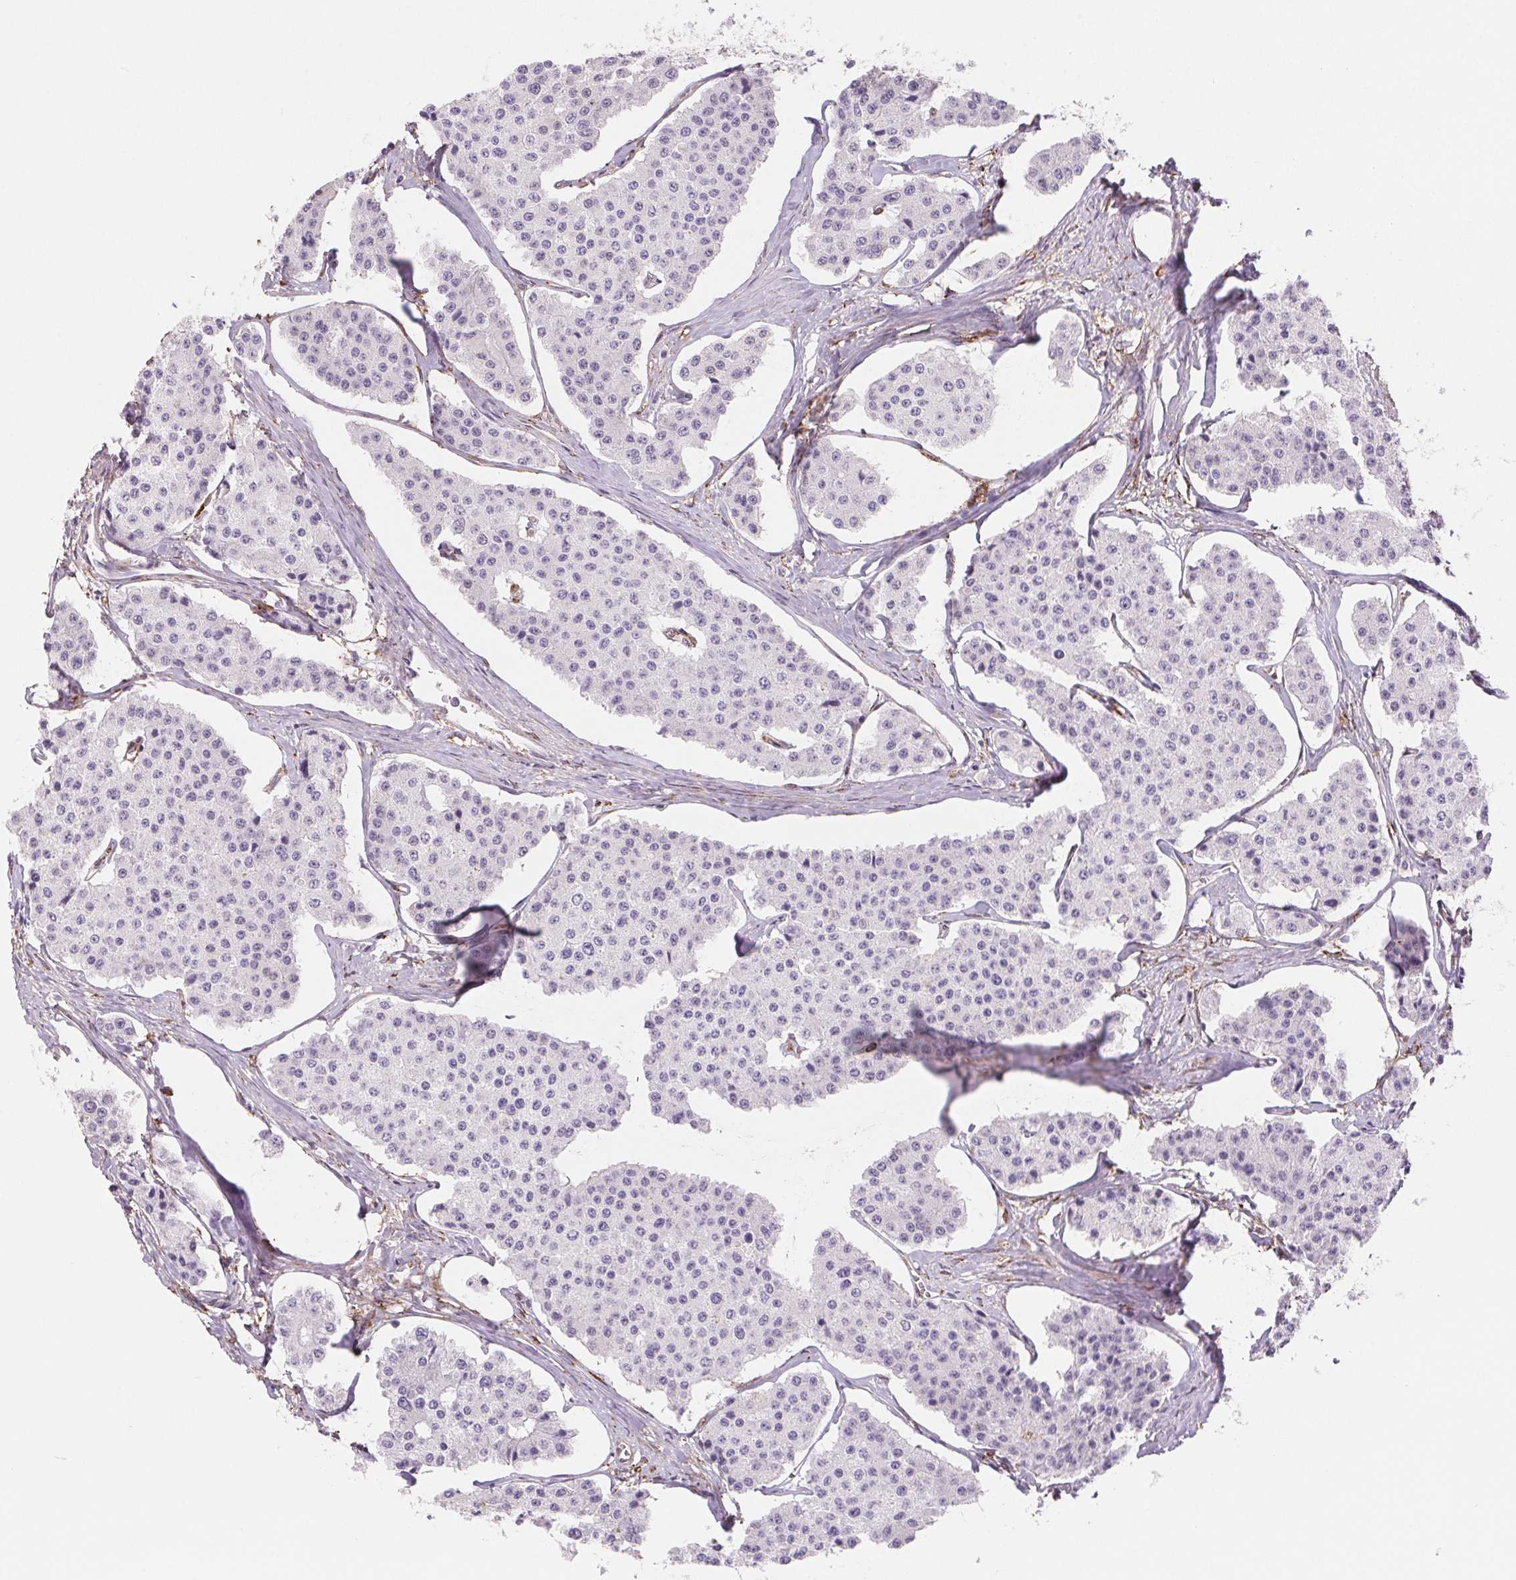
{"staining": {"intensity": "negative", "quantity": "none", "location": "none"}, "tissue": "carcinoid", "cell_type": "Tumor cells", "image_type": "cancer", "snomed": [{"axis": "morphology", "description": "Carcinoid, malignant, NOS"}, {"axis": "topography", "description": "Small intestine"}], "caption": "An IHC photomicrograph of carcinoid is shown. There is no staining in tumor cells of carcinoid.", "gene": "FKBP10", "patient": {"sex": "female", "age": 65}}